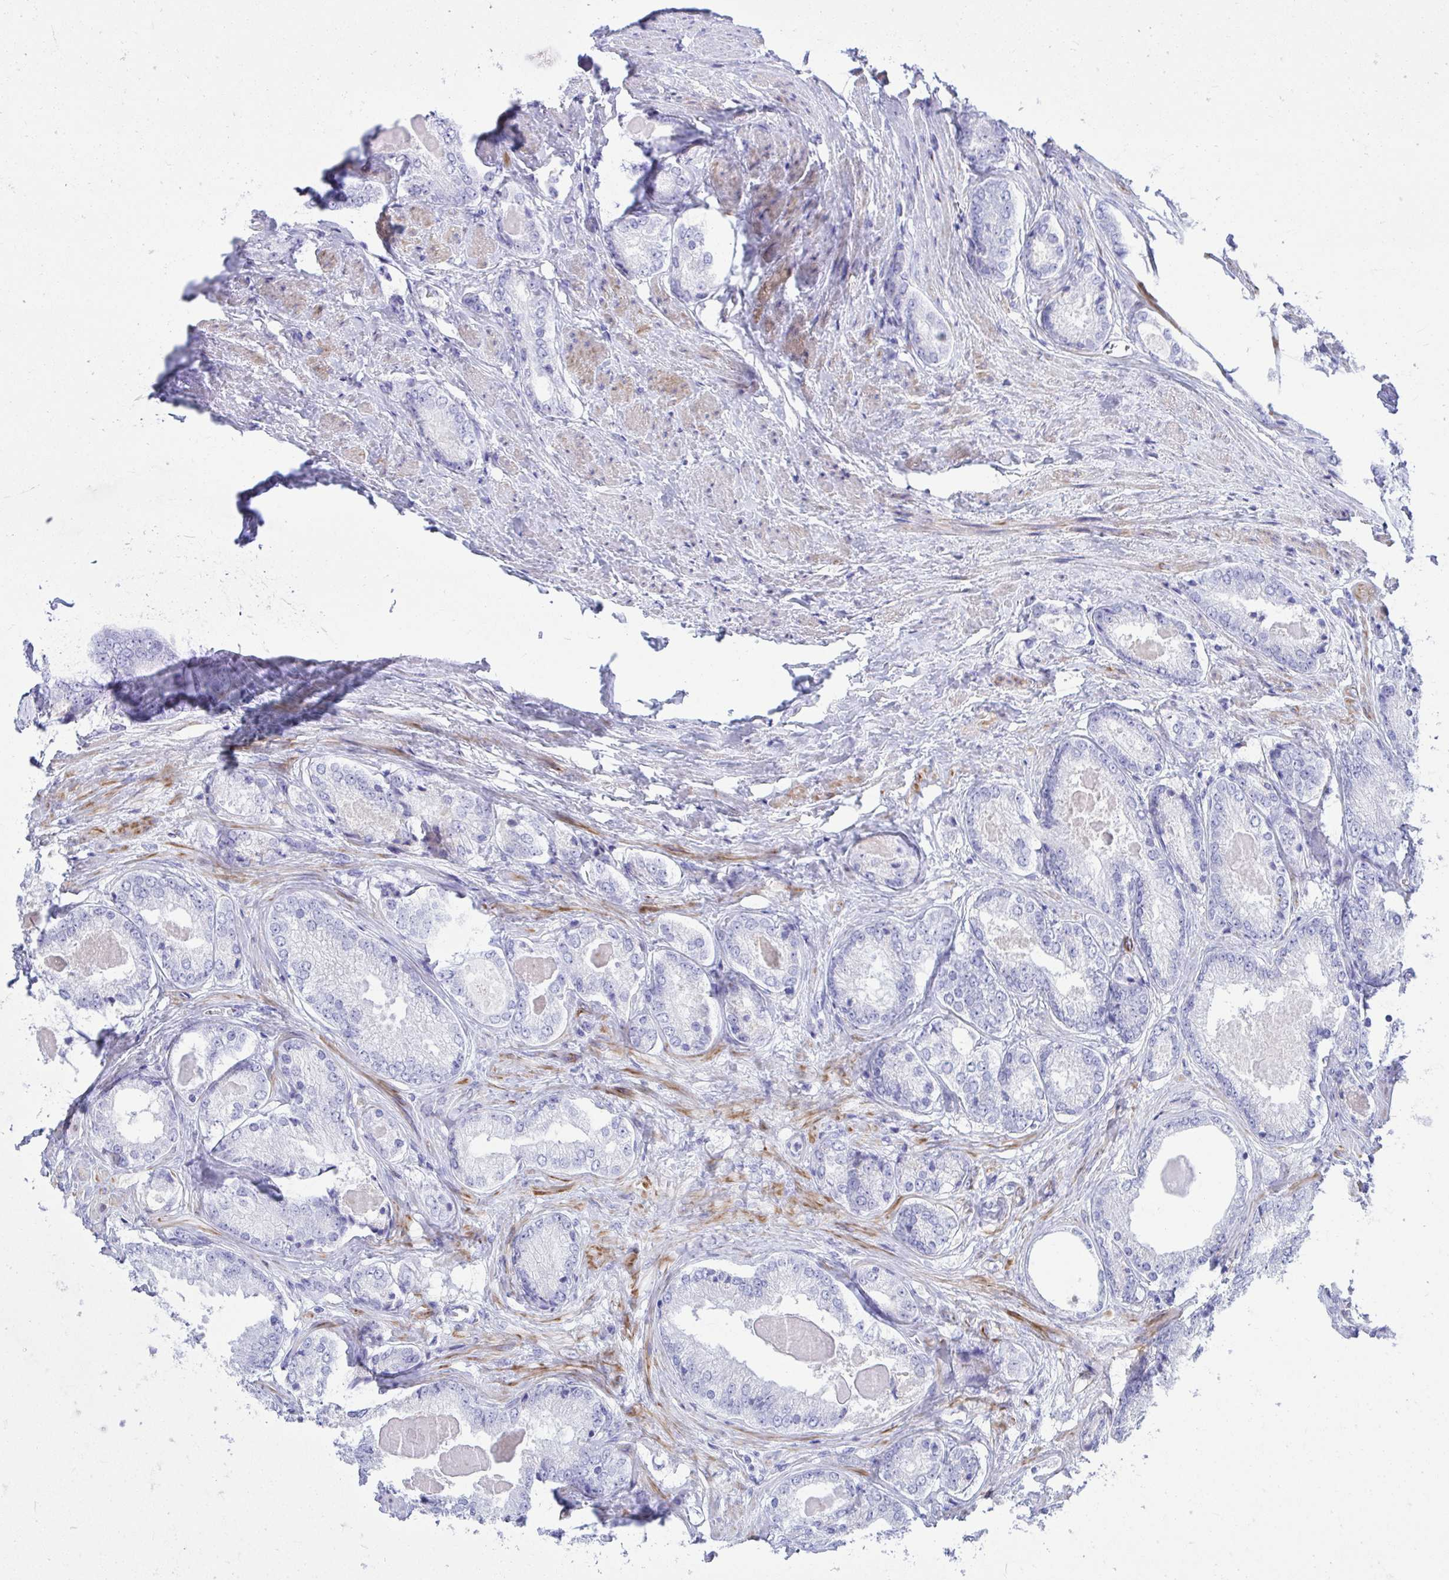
{"staining": {"intensity": "negative", "quantity": "none", "location": "none"}, "tissue": "prostate cancer", "cell_type": "Tumor cells", "image_type": "cancer", "snomed": [{"axis": "morphology", "description": "Adenocarcinoma, NOS"}, {"axis": "morphology", "description": "Adenocarcinoma, Low grade"}, {"axis": "topography", "description": "Prostate"}], "caption": "Prostate cancer was stained to show a protein in brown. There is no significant staining in tumor cells.", "gene": "ANKDD1B", "patient": {"sex": "male", "age": 68}}